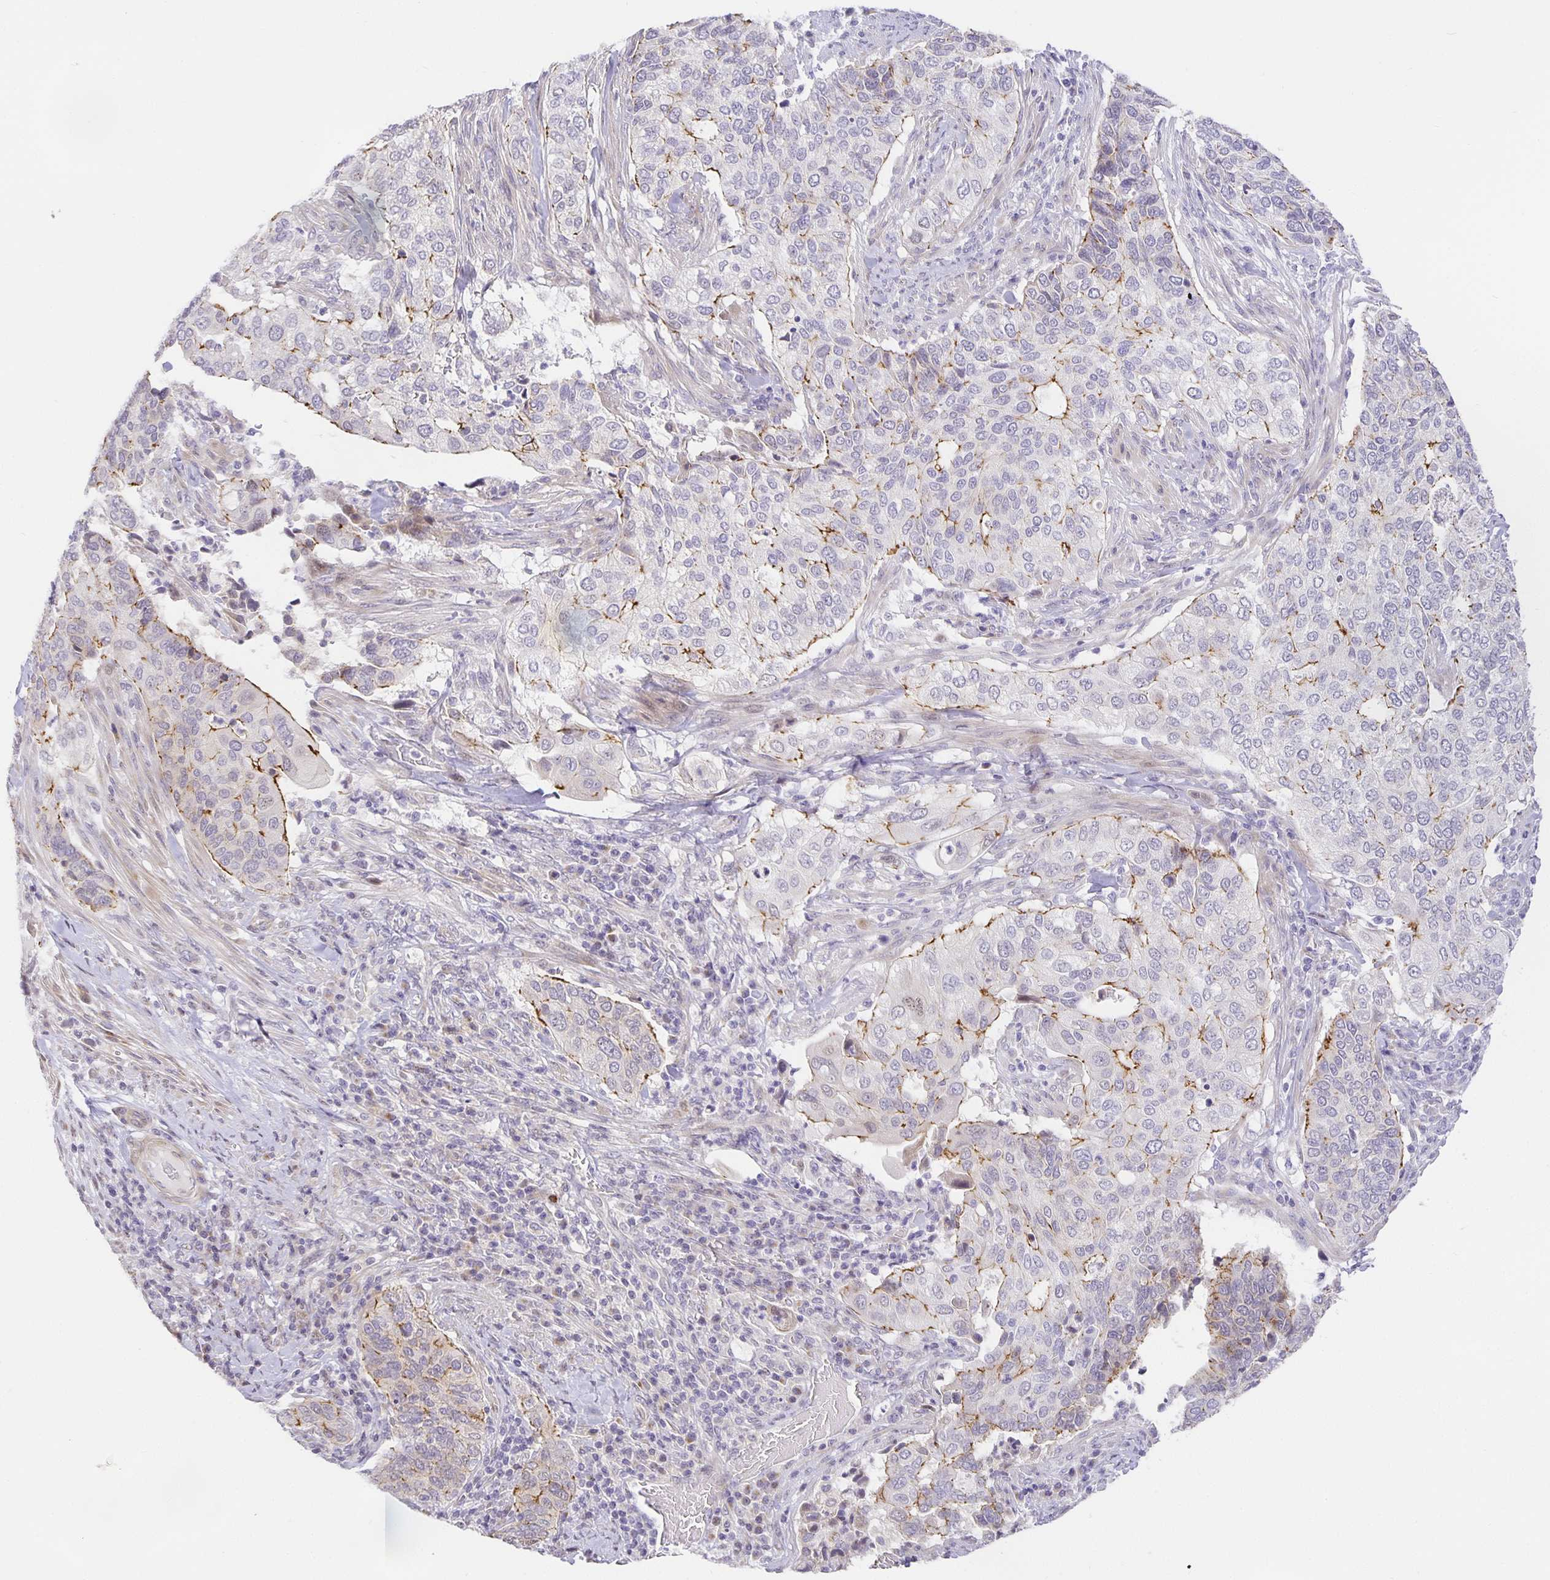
{"staining": {"intensity": "moderate", "quantity": "<25%", "location": "cytoplasmic/membranous"}, "tissue": "cervical cancer", "cell_type": "Tumor cells", "image_type": "cancer", "snomed": [{"axis": "morphology", "description": "Squamous cell carcinoma, NOS"}, {"axis": "topography", "description": "Cervix"}], "caption": "Immunohistochemical staining of human cervical squamous cell carcinoma displays moderate cytoplasmic/membranous protein staining in approximately <25% of tumor cells.", "gene": "TJP3", "patient": {"sex": "female", "age": 38}}